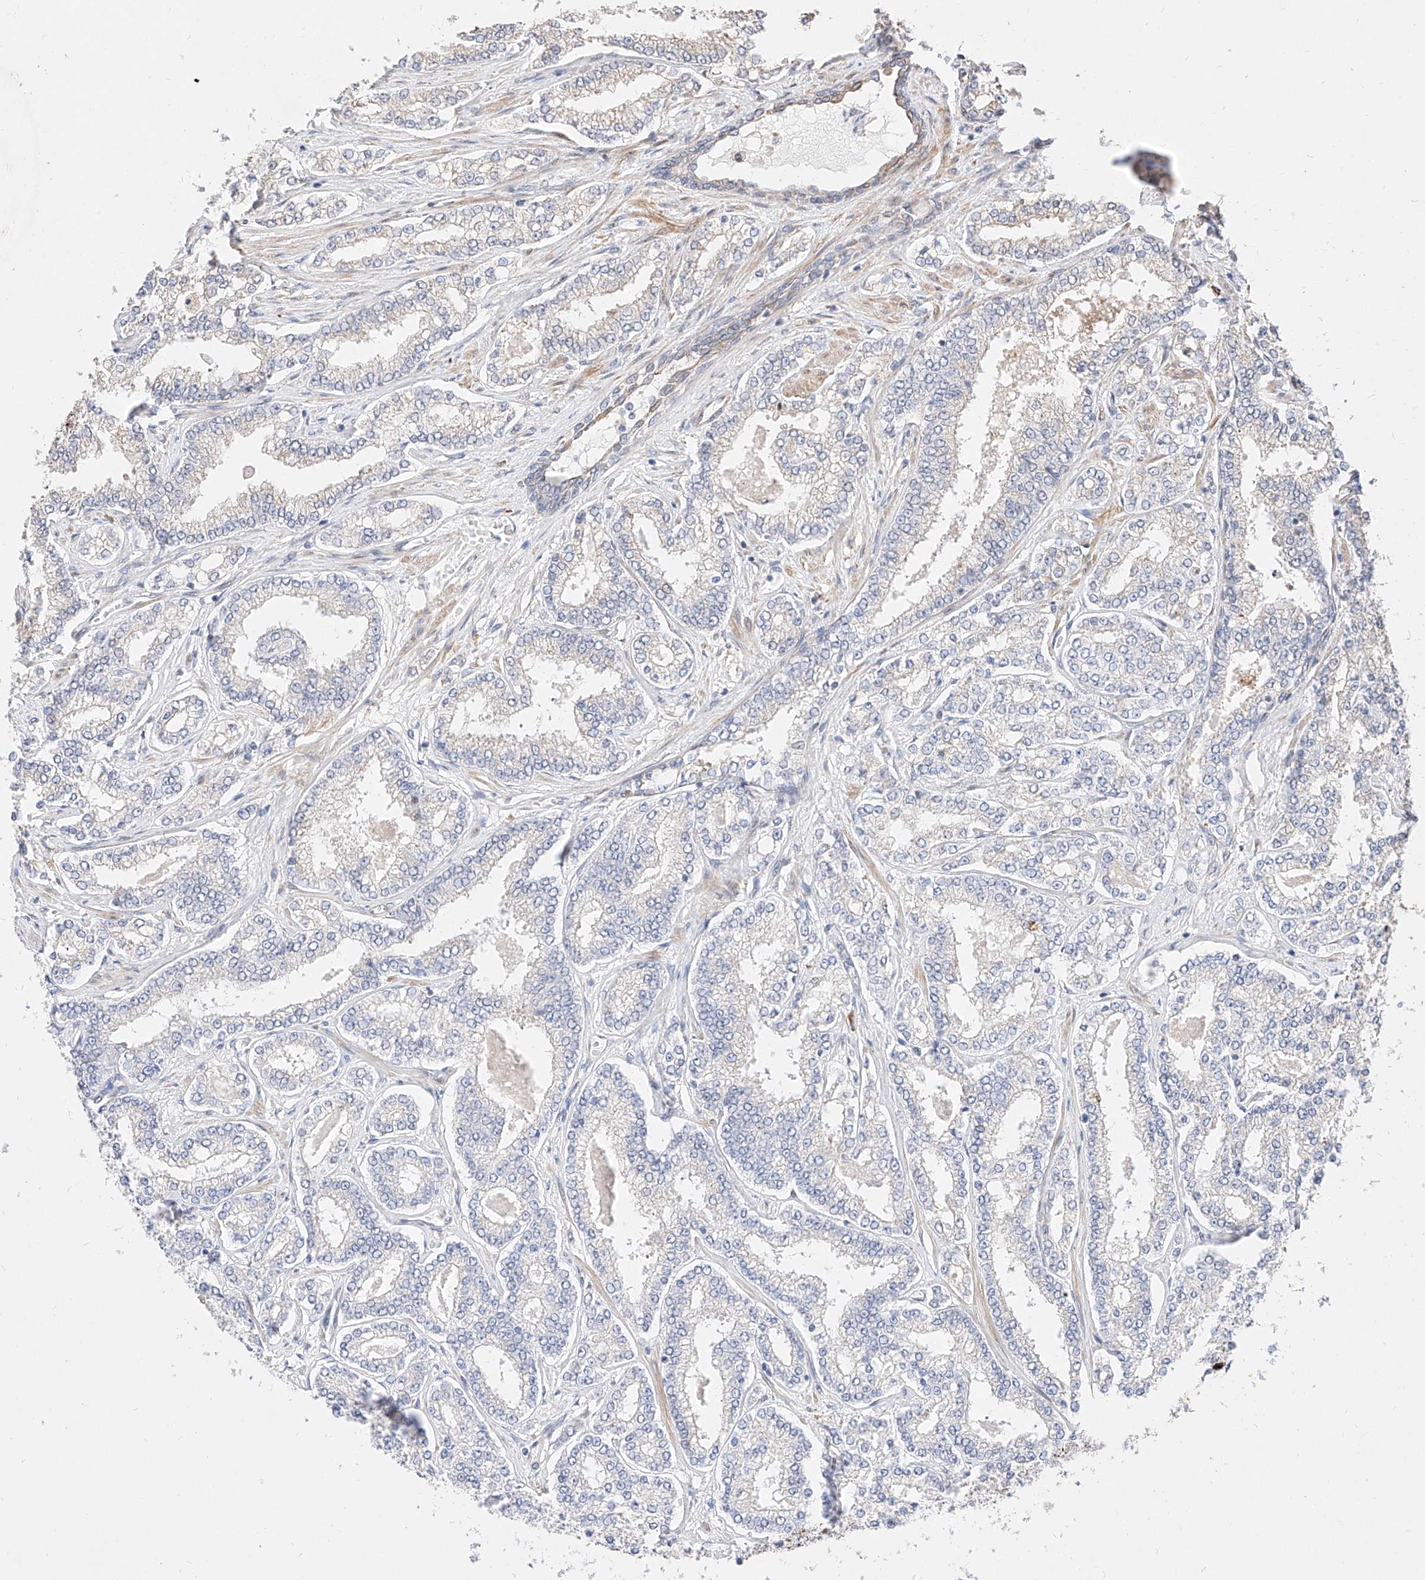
{"staining": {"intensity": "negative", "quantity": "none", "location": "none"}, "tissue": "prostate cancer", "cell_type": "Tumor cells", "image_type": "cancer", "snomed": [{"axis": "morphology", "description": "Normal tissue, NOS"}, {"axis": "morphology", "description": "Adenocarcinoma, High grade"}, {"axis": "topography", "description": "Prostate"}], "caption": "The image displays no staining of tumor cells in high-grade adenocarcinoma (prostate).", "gene": "ATP9B", "patient": {"sex": "male", "age": 83}}